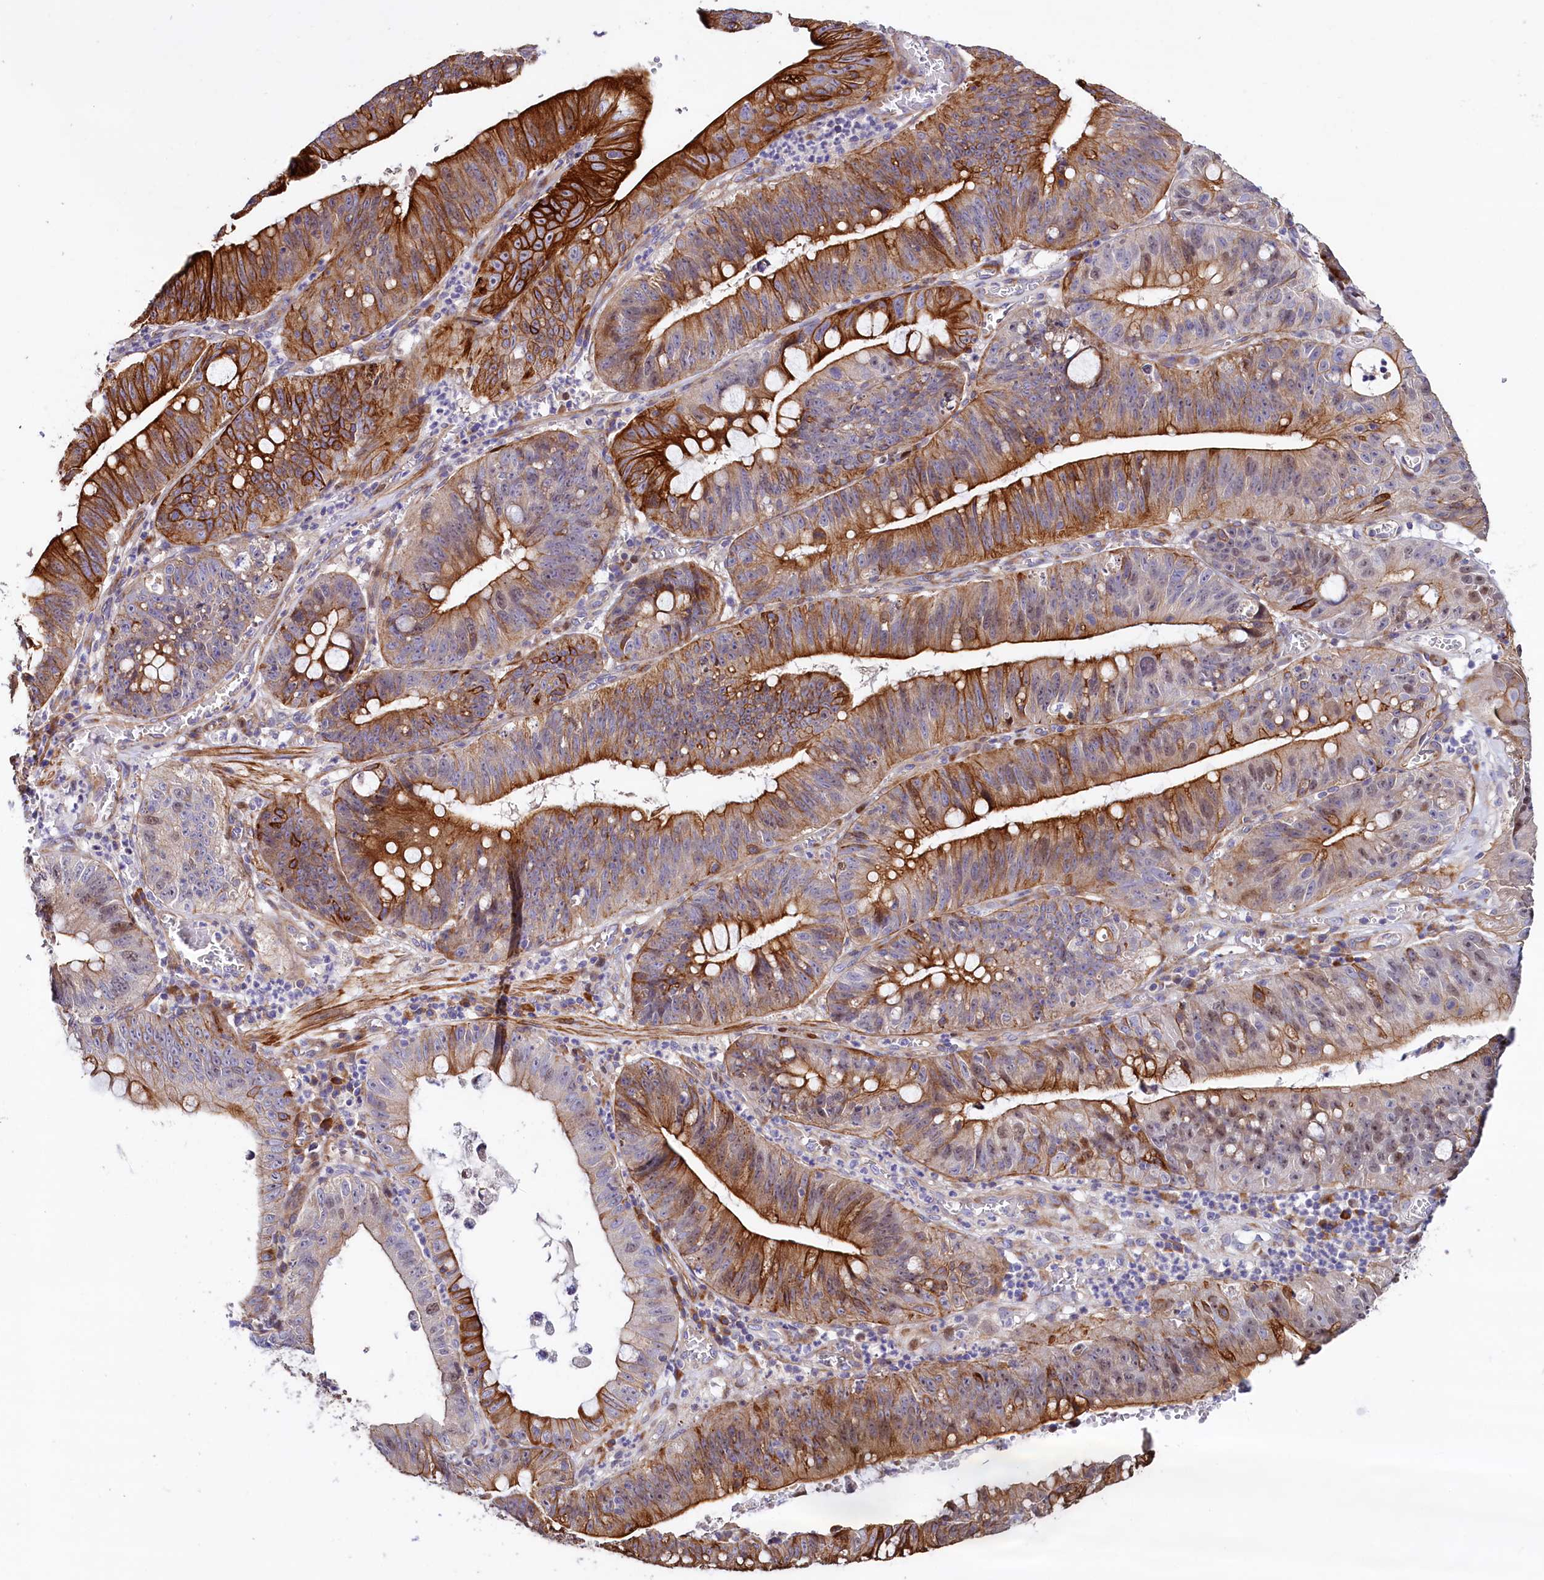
{"staining": {"intensity": "strong", "quantity": ">75%", "location": "cytoplasmic/membranous"}, "tissue": "stomach cancer", "cell_type": "Tumor cells", "image_type": "cancer", "snomed": [{"axis": "morphology", "description": "Adenocarcinoma, NOS"}, {"axis": "topography", "description": "Stomach"}], "caption": "Adenocarcinoma (stomach) was stained to show a protein in brown. There is high levels of strong cytoplasmic/membranous positivity in approximately >75% of tumor cells. (DAB (3,3'-diaminobenzidine) IHC with brightfield microscopy, high magnification).", "gene": "WNT8A", "patient": {"sex": "male", "age": 59}}